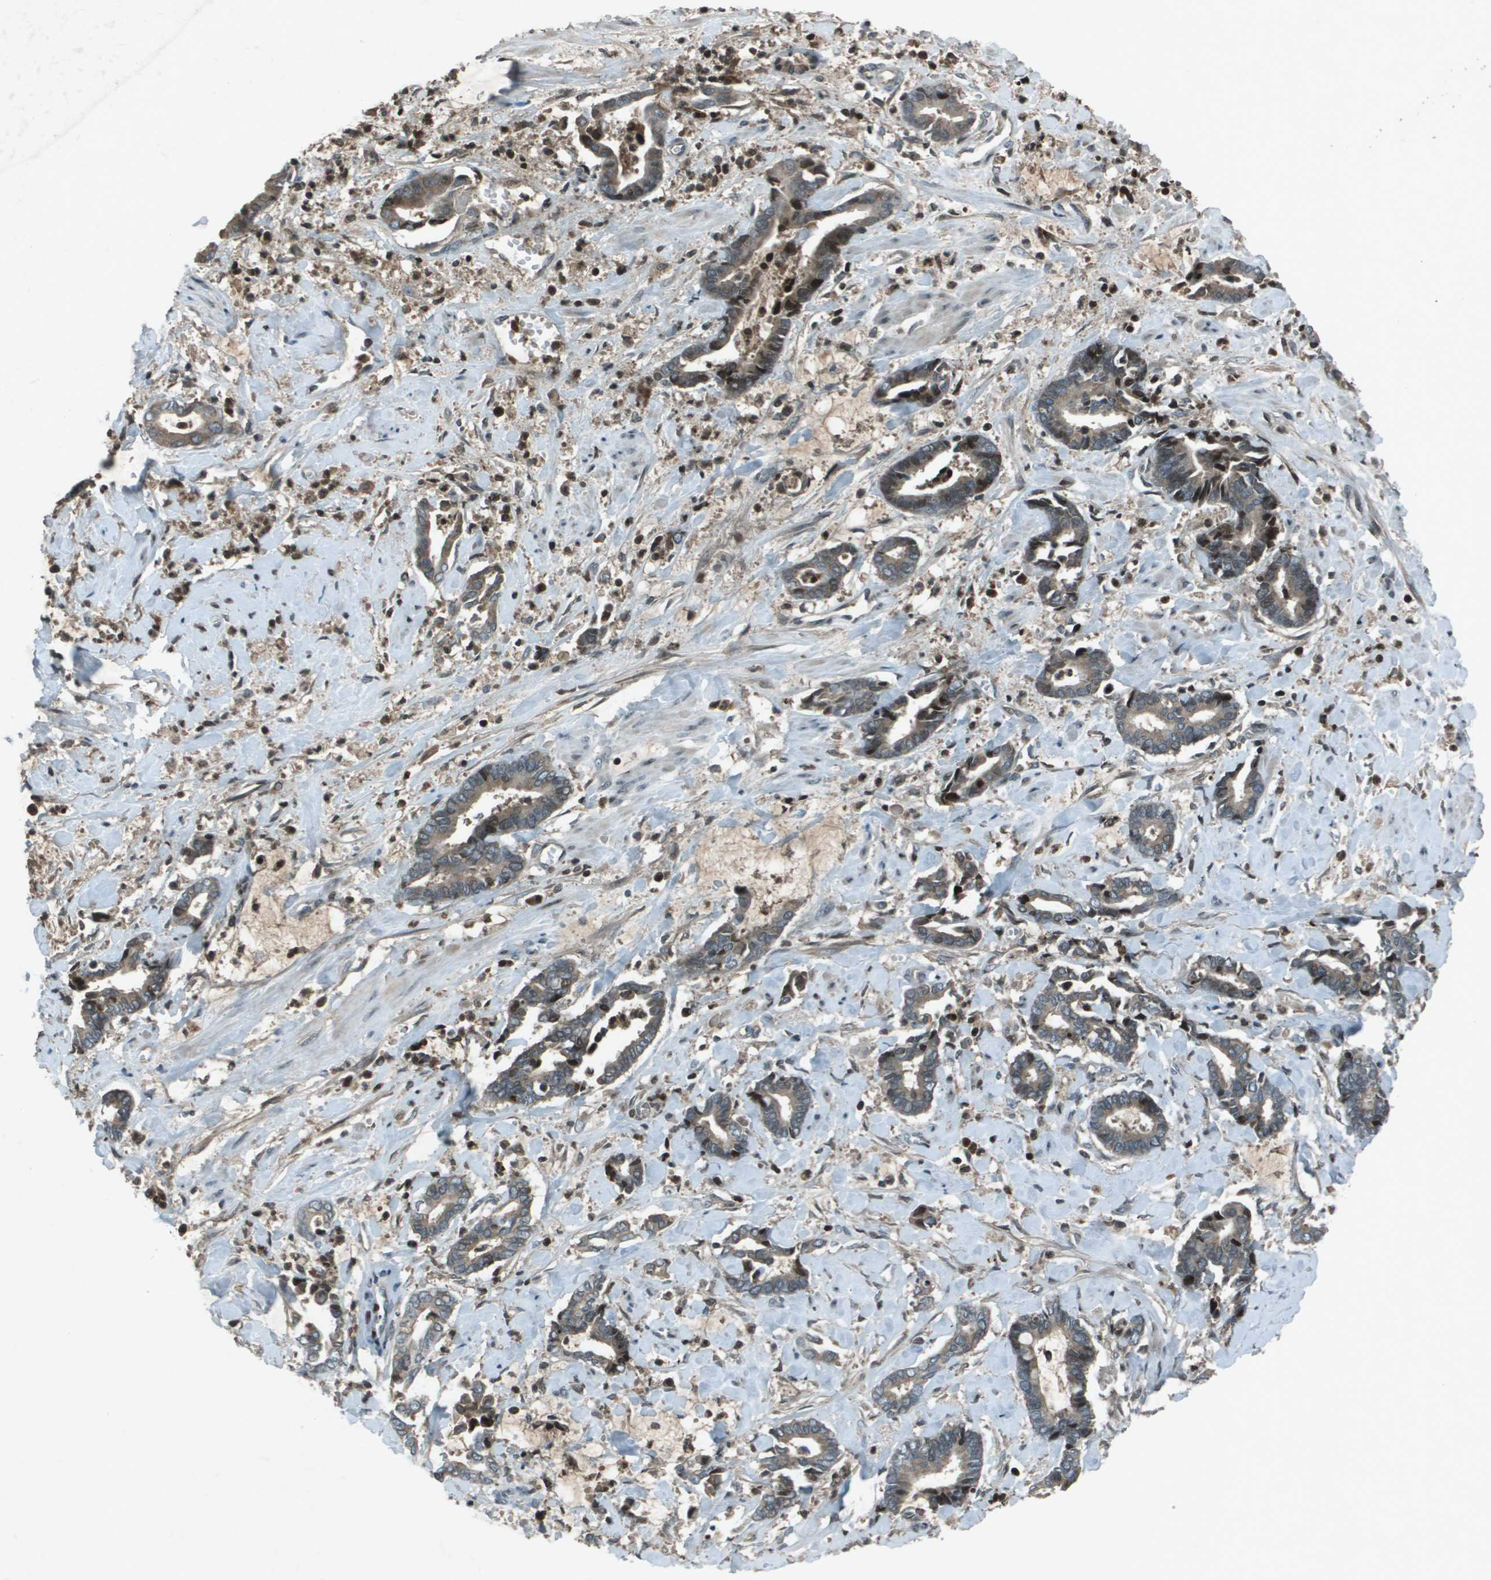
{"staining": {"intensity": "weak", "quantity": "<25%", "location": "cytoplasmic/membranous"}, "tissue": "cervical cancer", "cell_type": "Tumor cells", "image_type": "cancer", "snomed": [{"axis": "morphology", "description": "Adenocarcinoma, NOS"}, {"axis": "topography", "description": "Cervix"}], "caption": "Protein analysis of cervical cancer (adenocarcinoma) demonstrates no significant positivity in tumor cells.", "gene": "CXCL12", "patient": {"sex": "female", "age": 44}}